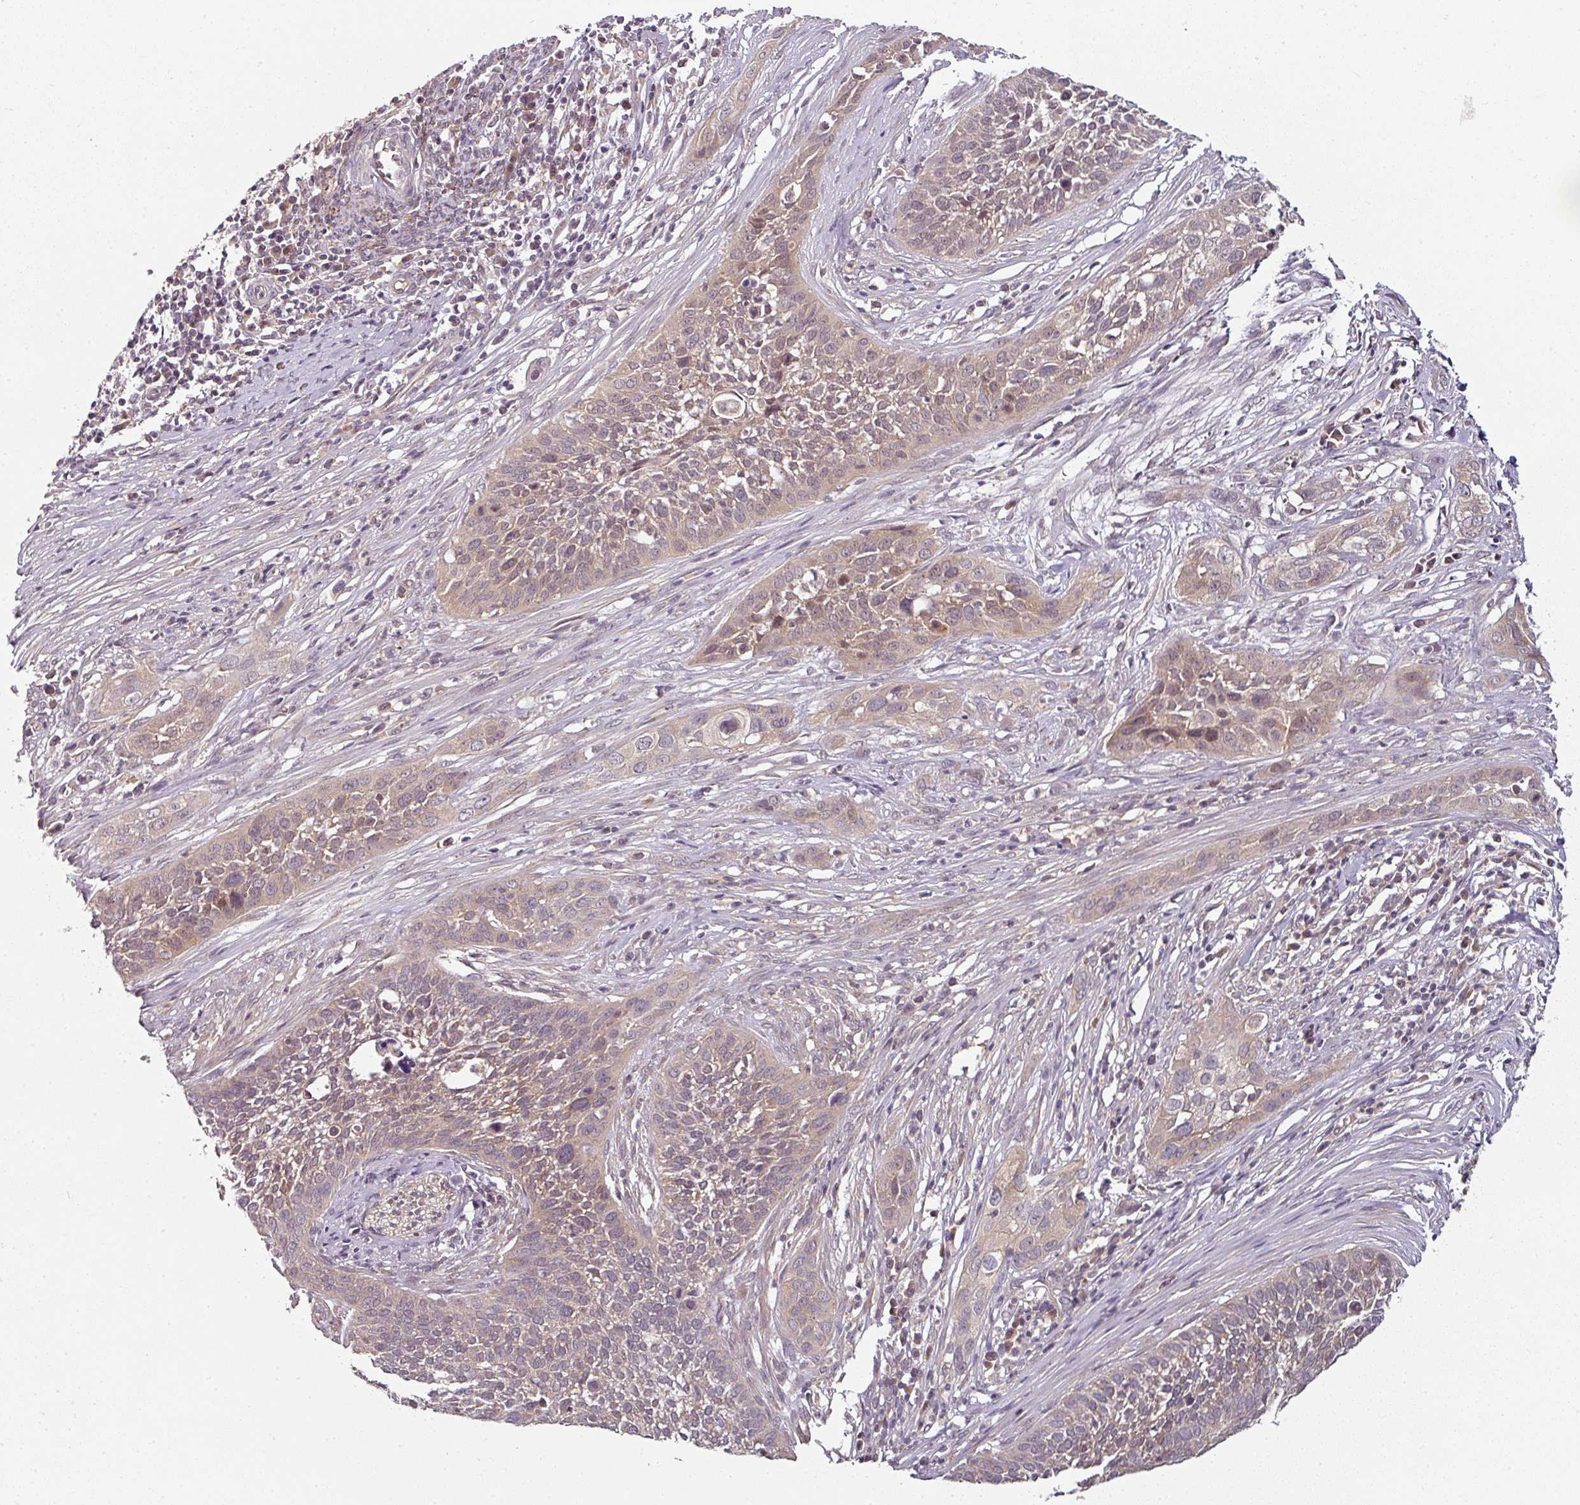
{"staining": {"intensity": "weak", "quantity": ">75%", "location": "cytoplasmic/membranous"}, "tissue": "cervical cancer", "cell_type": "Tumor cells", "image_type": "cancer", "snomed": [{"axis": "morphology", "description": "Squamous cell carcinoma, NOS"}, {"axis": "topography", "description": "Cervix"}], "caption": "A high-resolution micrograph shows immunohistochemistry staining of cervical cancer, which exhibits weak cytoplasmic/membranous staining in about >75% of tumor cells.", "gene": "MAP2K2", "patient": {"sex": "female", "age": 34}}